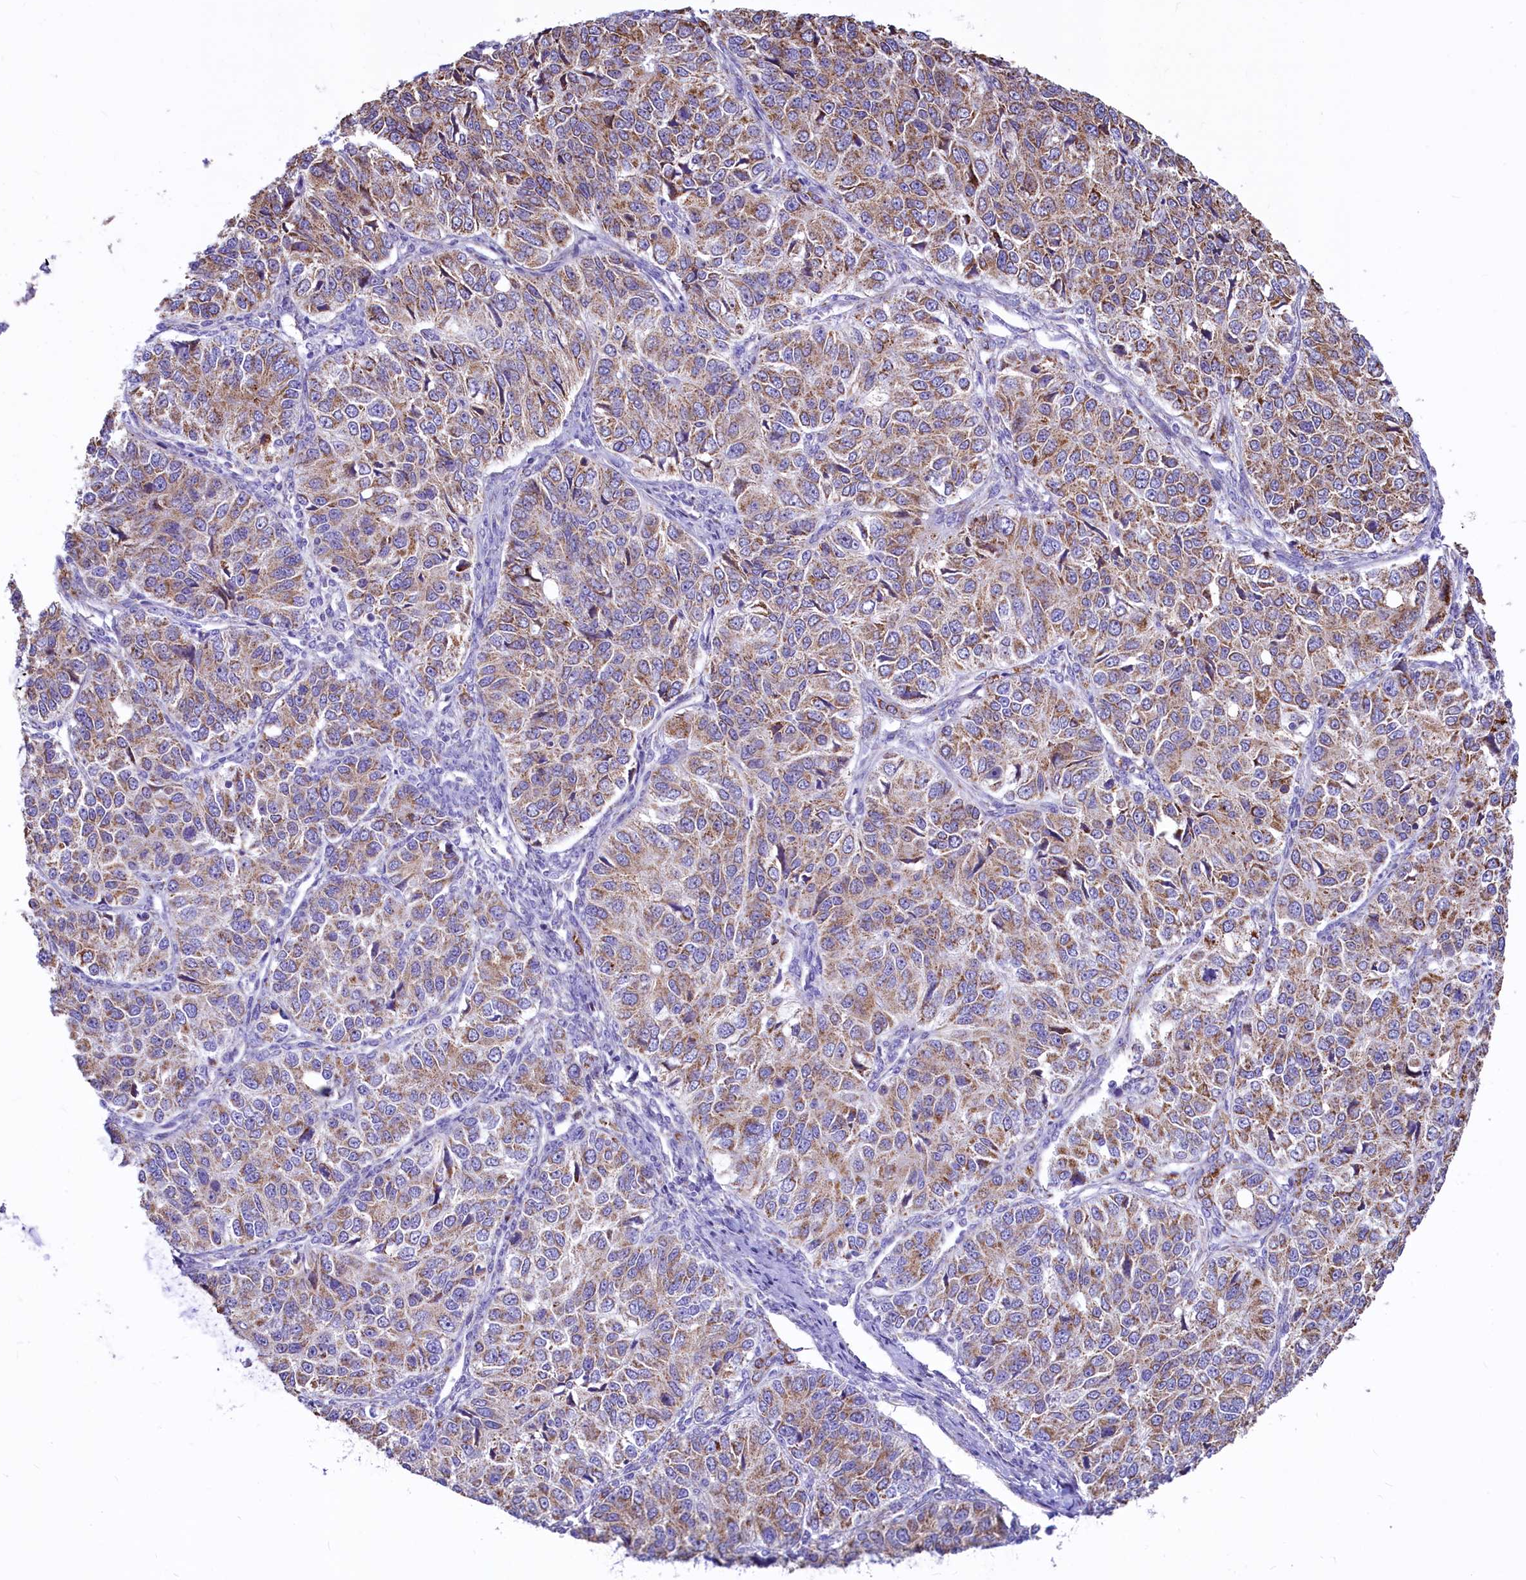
{"staining": {"intensity": "moderate", "quantity": ">75%", "location": "cytoplasmic/membranous"}, "tissue": "ovarian cancer", "cell_type": "Tumor cells", "image_type": "cancer", "snomed": [{"axis": "morphology", "description": "Carcinoma, endometroid"}, {"axis": "topography", "description": "Ovary"}], "caption": "This photomicrograph displays immunohistochemistry (IHC) staining of ovarian endometroid carcinoma, with medium moderate cytoplasmic/membranous expression in approximately >75% of tumor cells.", "gene": "VWCE", "patient": {"sex": "female", "age": 51}}